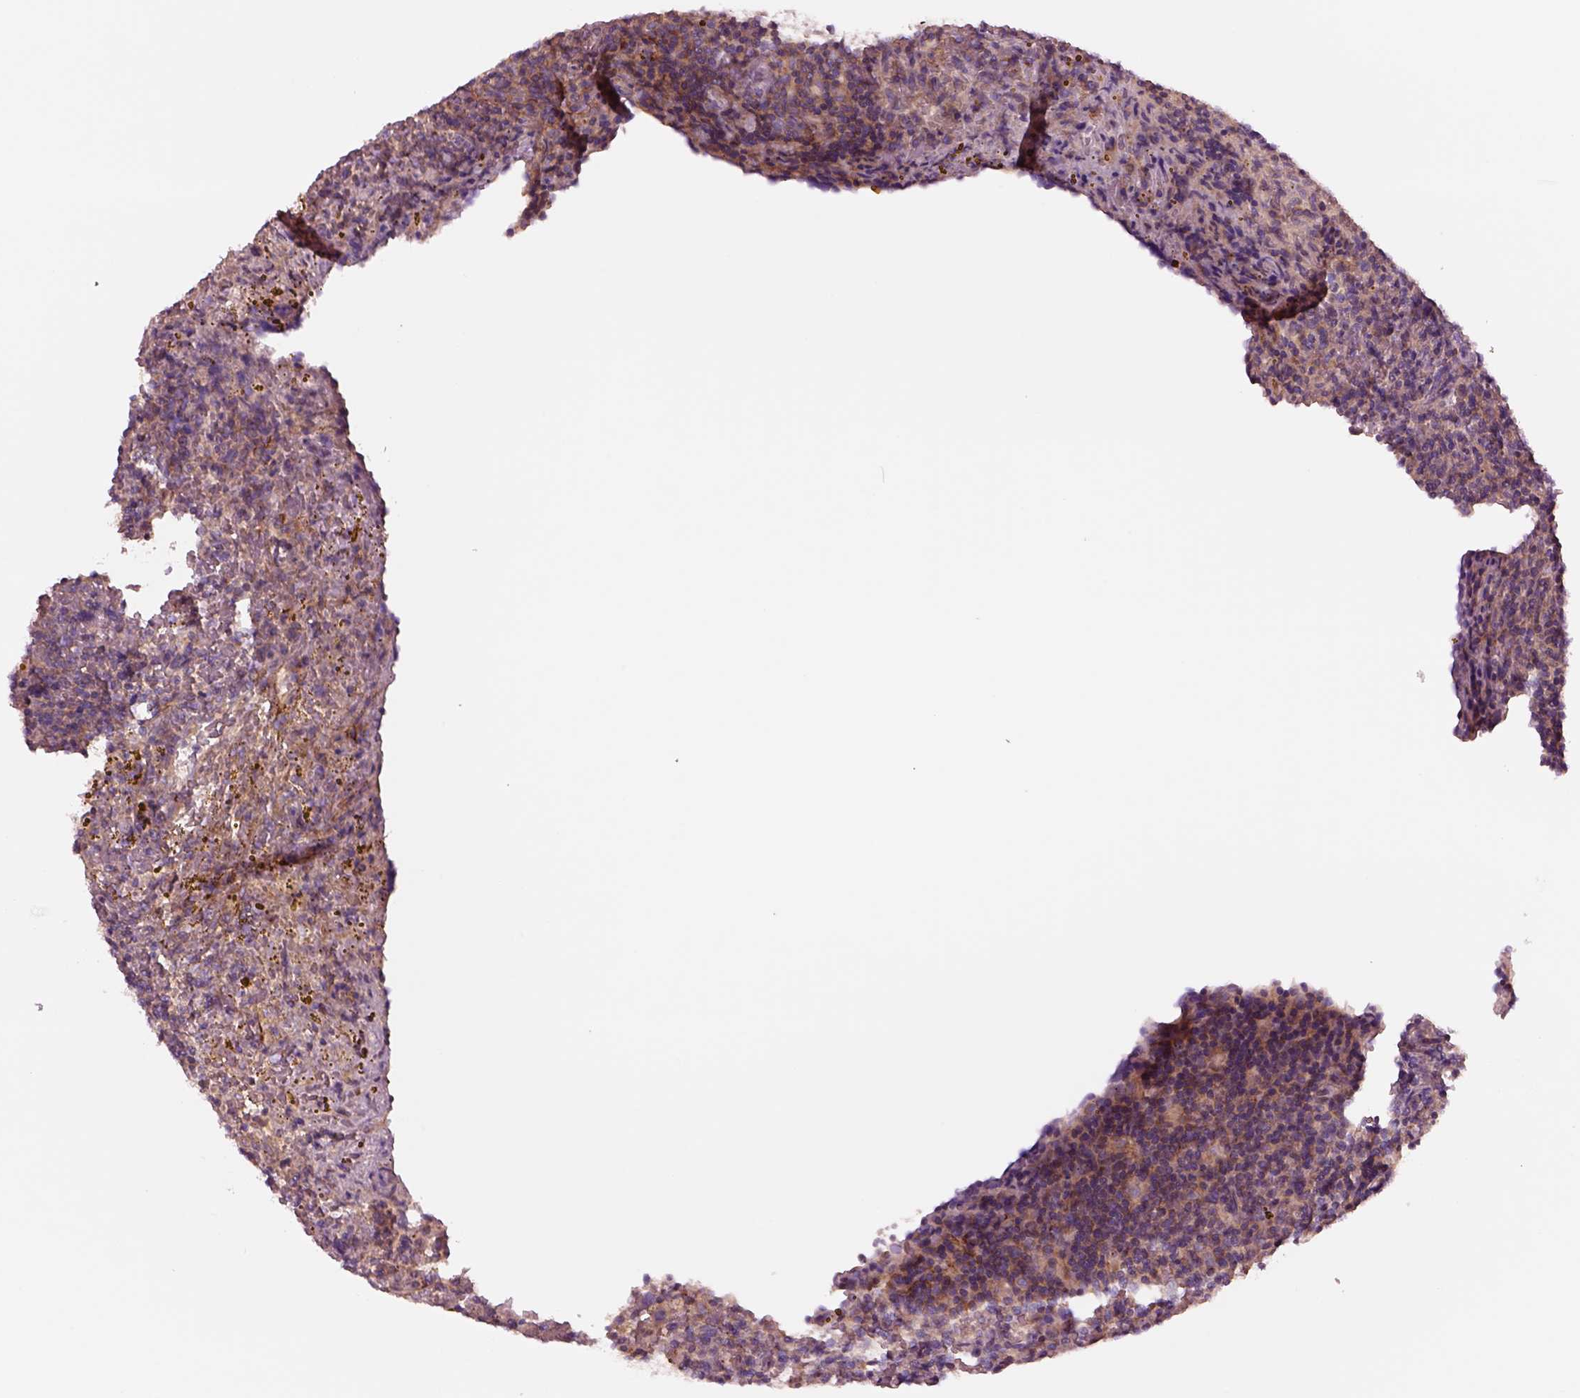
{"staining": {"intensity": "weak", "quantity": ">75%", "location": "cytoplasmic/membranous"}, "tissue": "lymphoma", "cell_type": "Tumor cells", "image_type": "cancer", "snomed": [{"axis": "morphology", "description": "Malignant lymphoma, non-Hodgkin's type, Low grade"}, {"axis": "topography", "description": "Spleen"}], "caption": "There is low levels of weak cytoplasmic/membranous positivity in tumor cells of lymphoma, as demonstrated by immunohistochemical staining (brown color).", "gene": "SEC23A", "patient": {"sex": "female", "age": 70}}